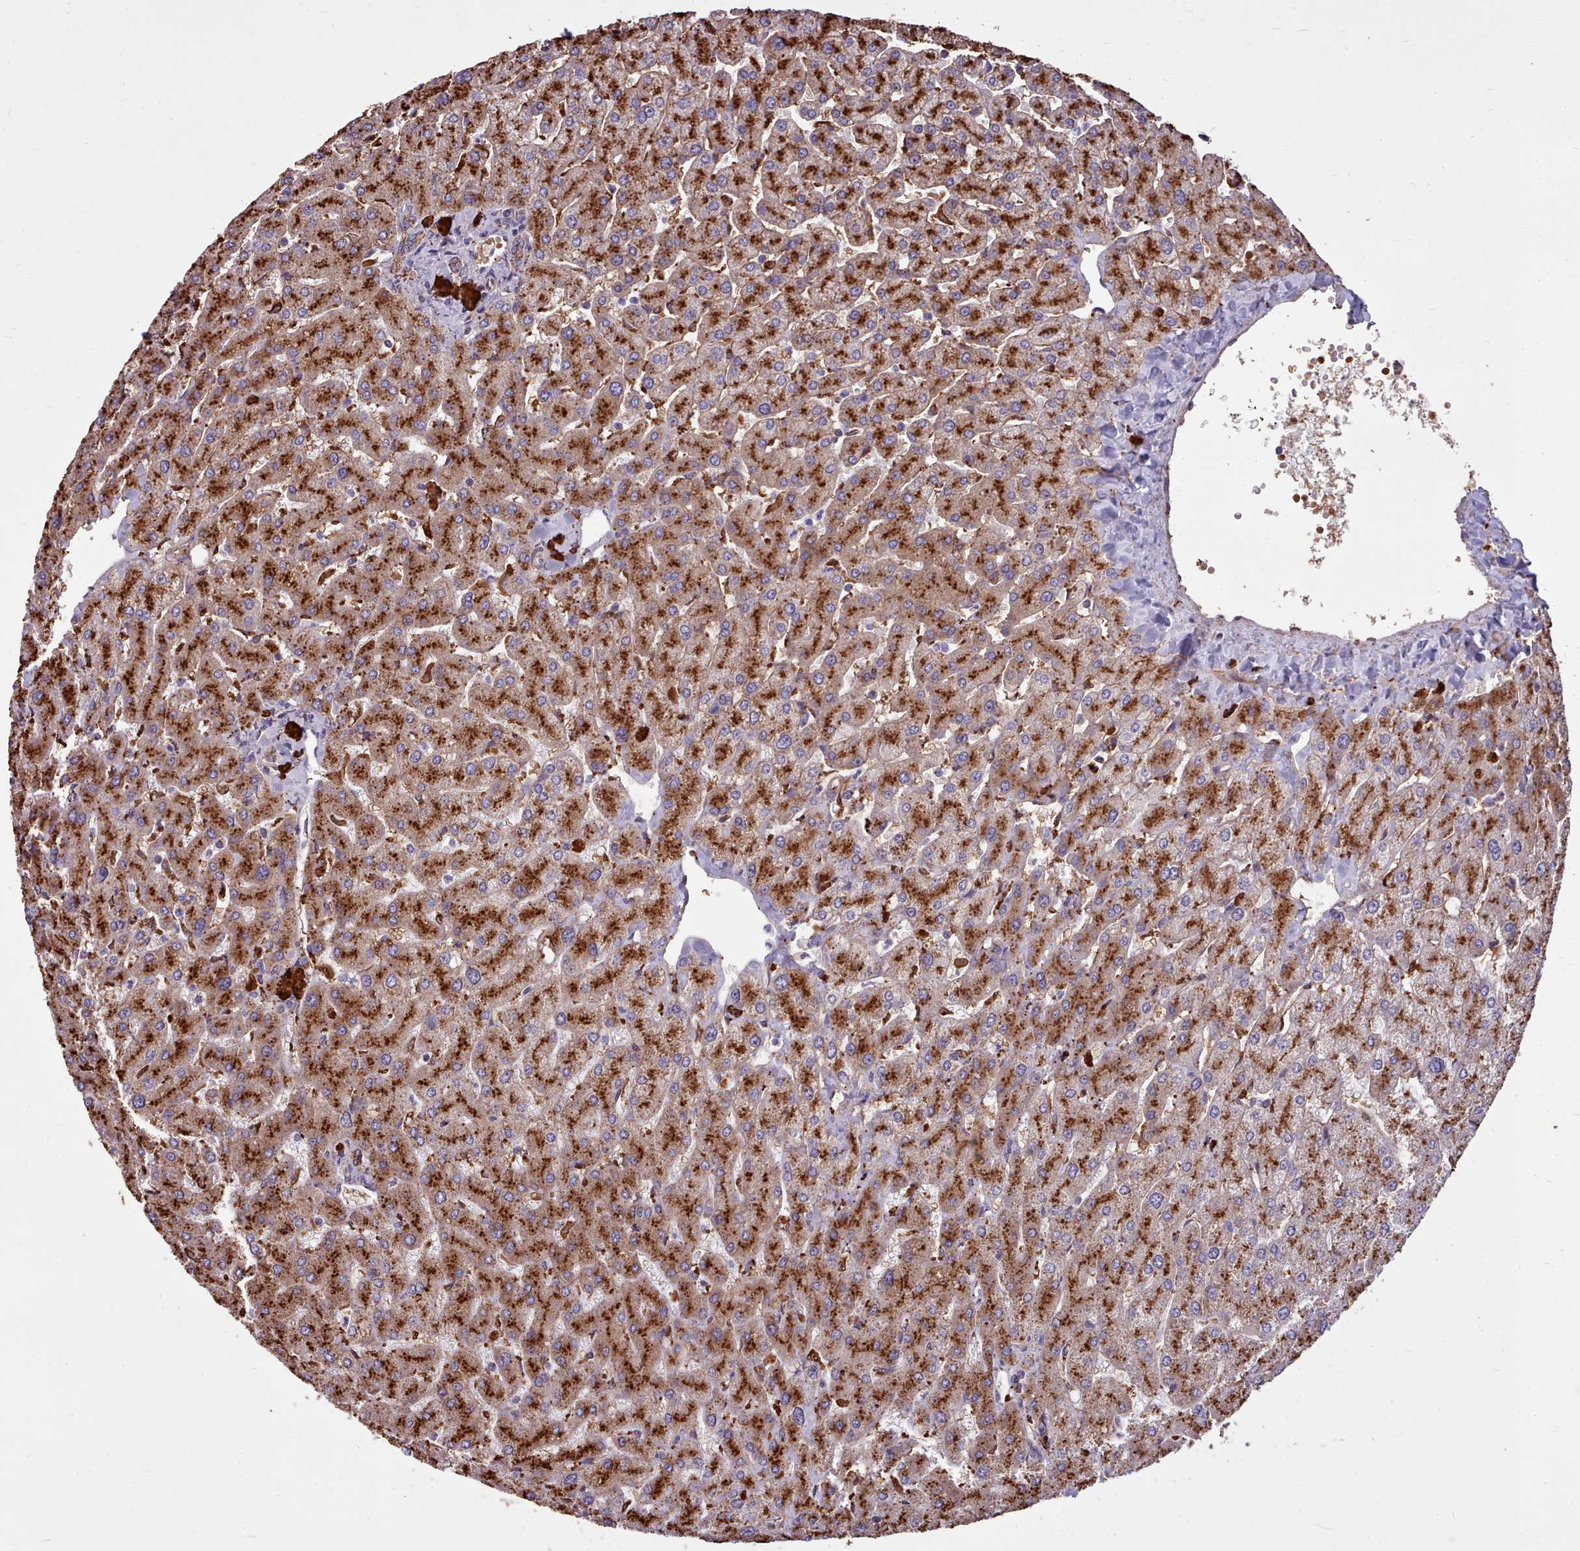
{"staining": {"intensity": "moderate", "quantity": ">75%", "location": "cytoplasmic/membranous"}, "tissue": "liver", "cell_type": "Cholangiocytes", "image_type": "normal", "snomed": [{"axis": "morphology", "description": "Normal tissue, NOS"}, {"axis": "topography", "description": "Liver"}], "caption": "IHC (DAB) staining of unremarkable human liver reveals moderate cytoplasmic/membranous protein staining in about >75% of cholangiocytes.", "gene": "PACSIN3", "patient": {"sex": "male", "age": 55}}